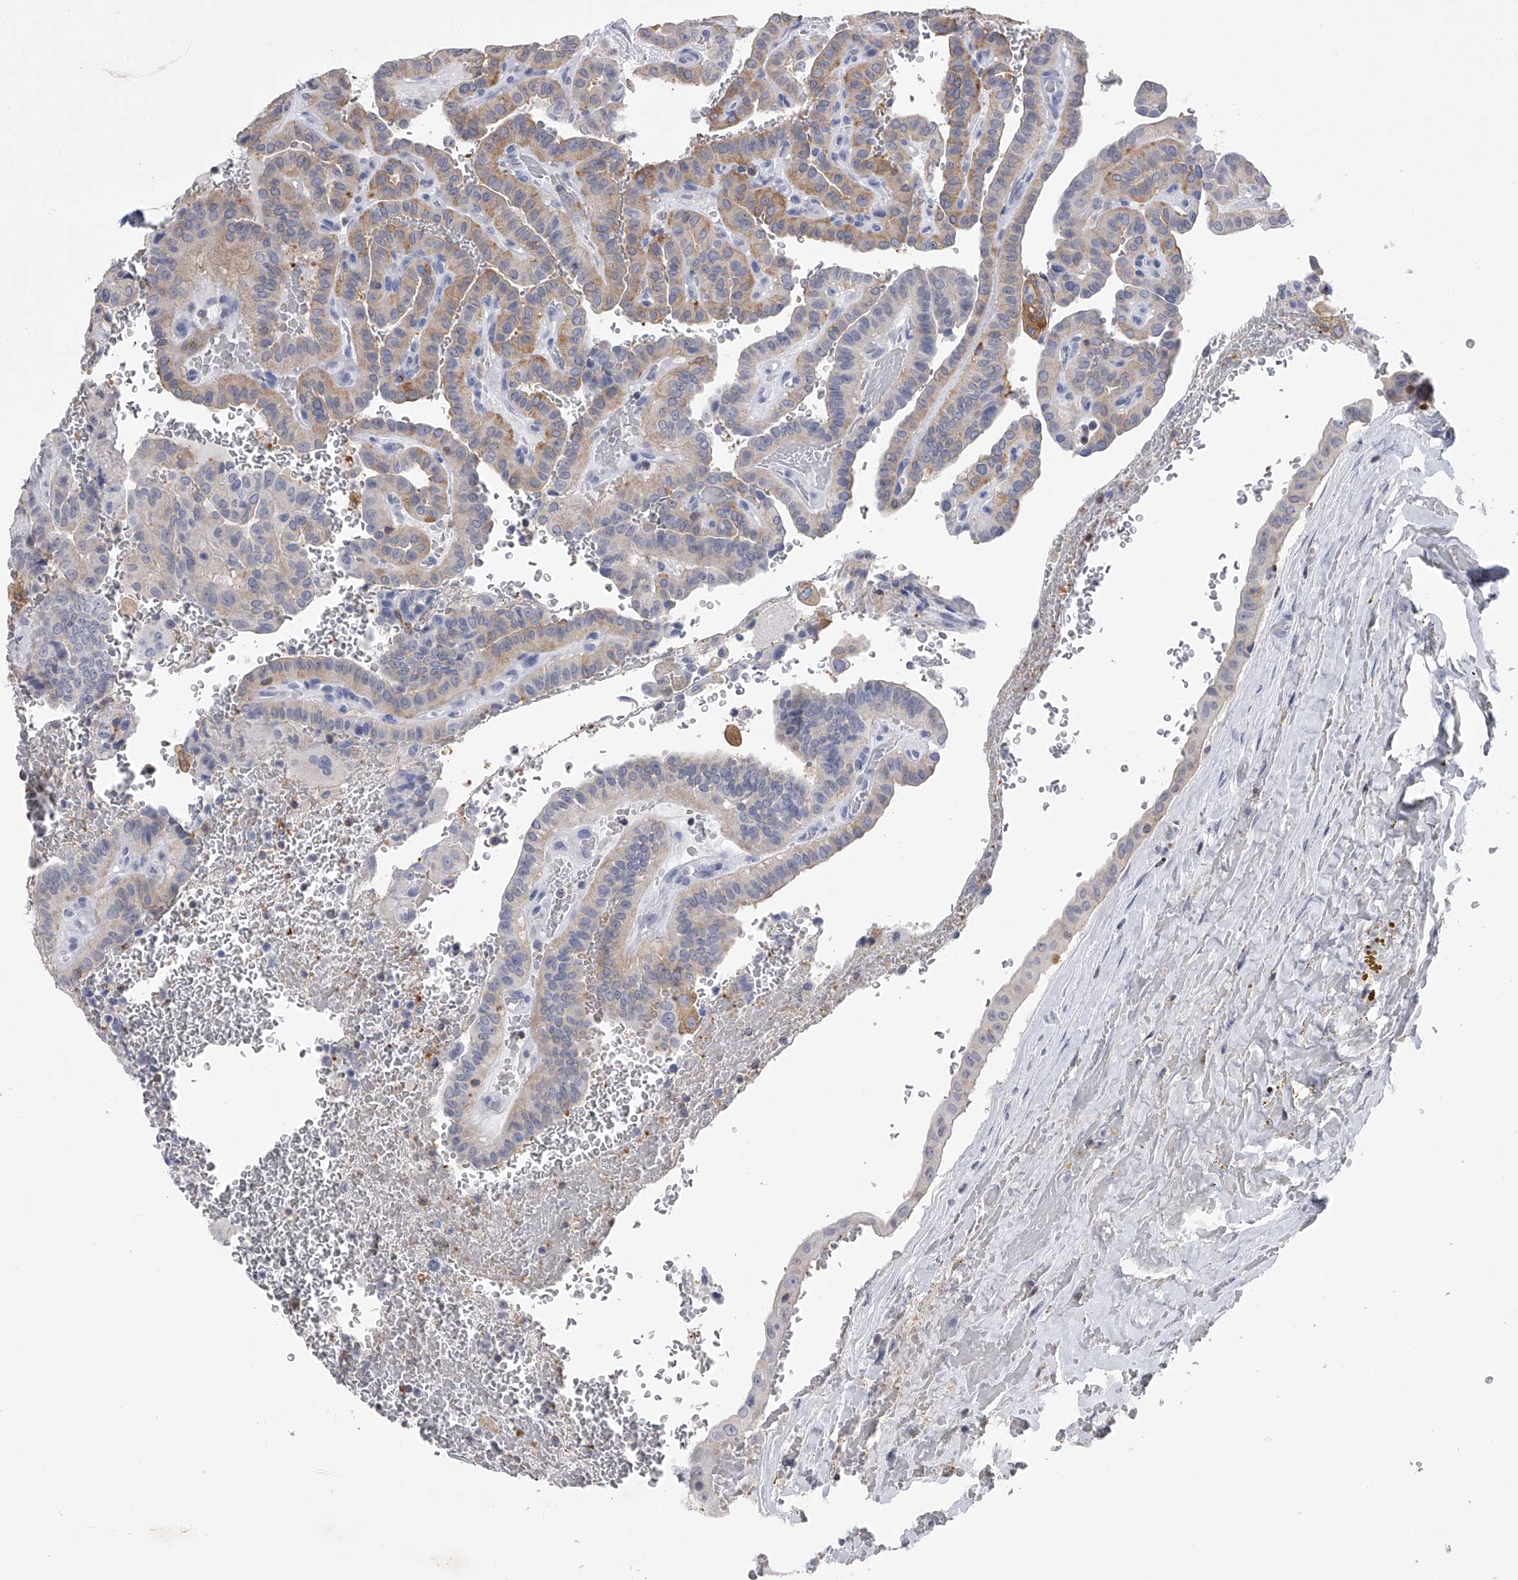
{"staining": {"intensity": "weak", "quantity": "25%-75%", "location": "cytoplasmic/membranous"}, "tissue": "thyroid cancer", "cell_type": "Tumor cells", "image_type": "cancer", "snomed": [{"axis": "morphology", "description": "Papillary adenocarcinoma, NOS"}, {"axis": "topography", "description": "Thyroid gland"}], "caption": "This is a micrograph of IHC staining of papillary adenocarcinoma (thyroid), which shows weak positivity in the cytoplasmic/membranous of tumor cells.", "gene": "TASP1", "patient": {"sex": "male", "age": 77}}